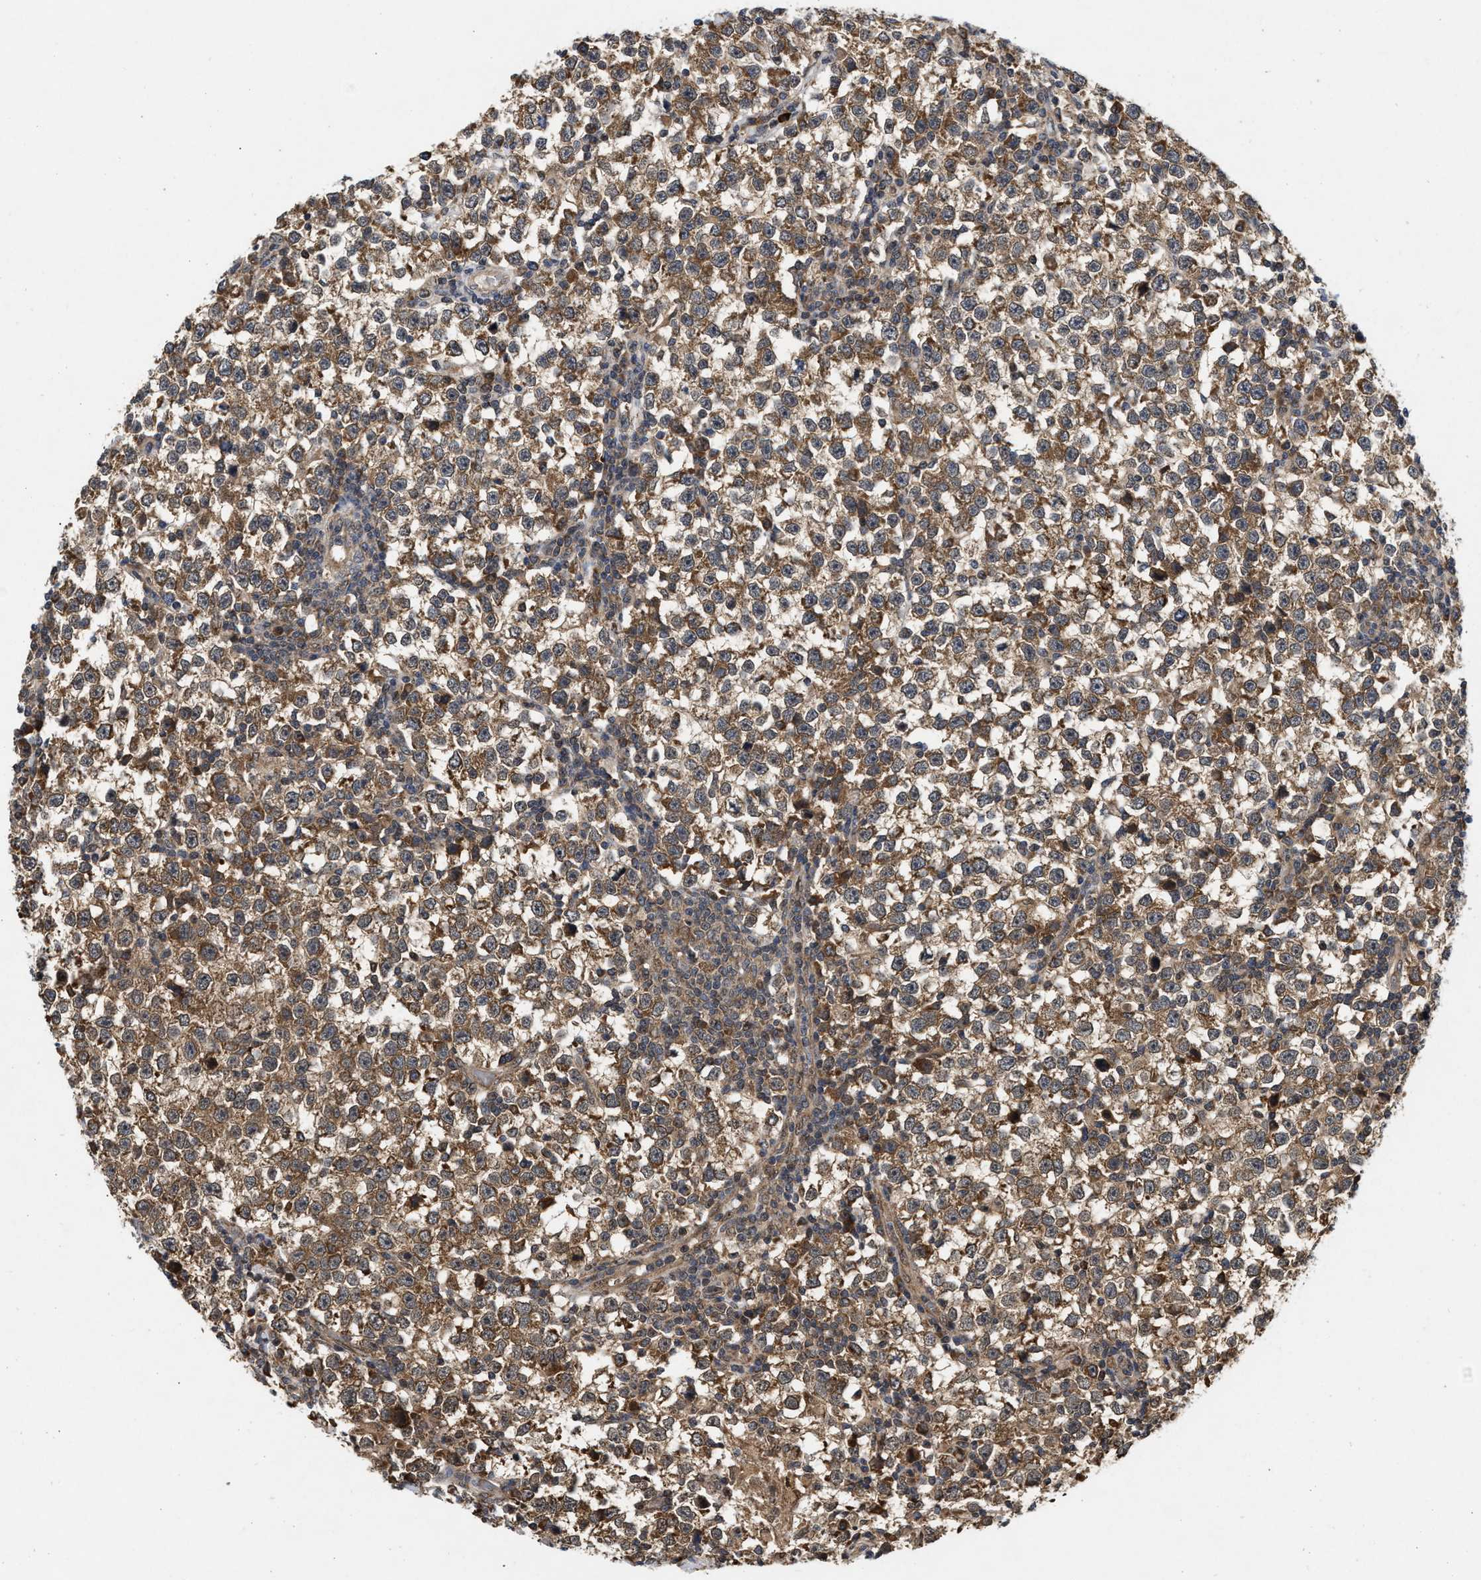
{"staining": {"intensity": "moderate", "quantity": ">75%", "location": "cytoplasmic/membranous"}, "tissue": "testis cancer", "cell_type": "Tumor cells", "image_type": "cancer", "snomed": [{"axis": "morphology", "description": "Seminoma, NOS"}, {"axis": "topography", "description": "Testis"}], "caption": "Human seminoma (testis) stained for a protein (brown) exhibits moderate cytoplasmic/membranous positive positivity in about >75% of tumor cells.", "gene": "CFLAR", "patient": {"sex": "male", "age": 43}}